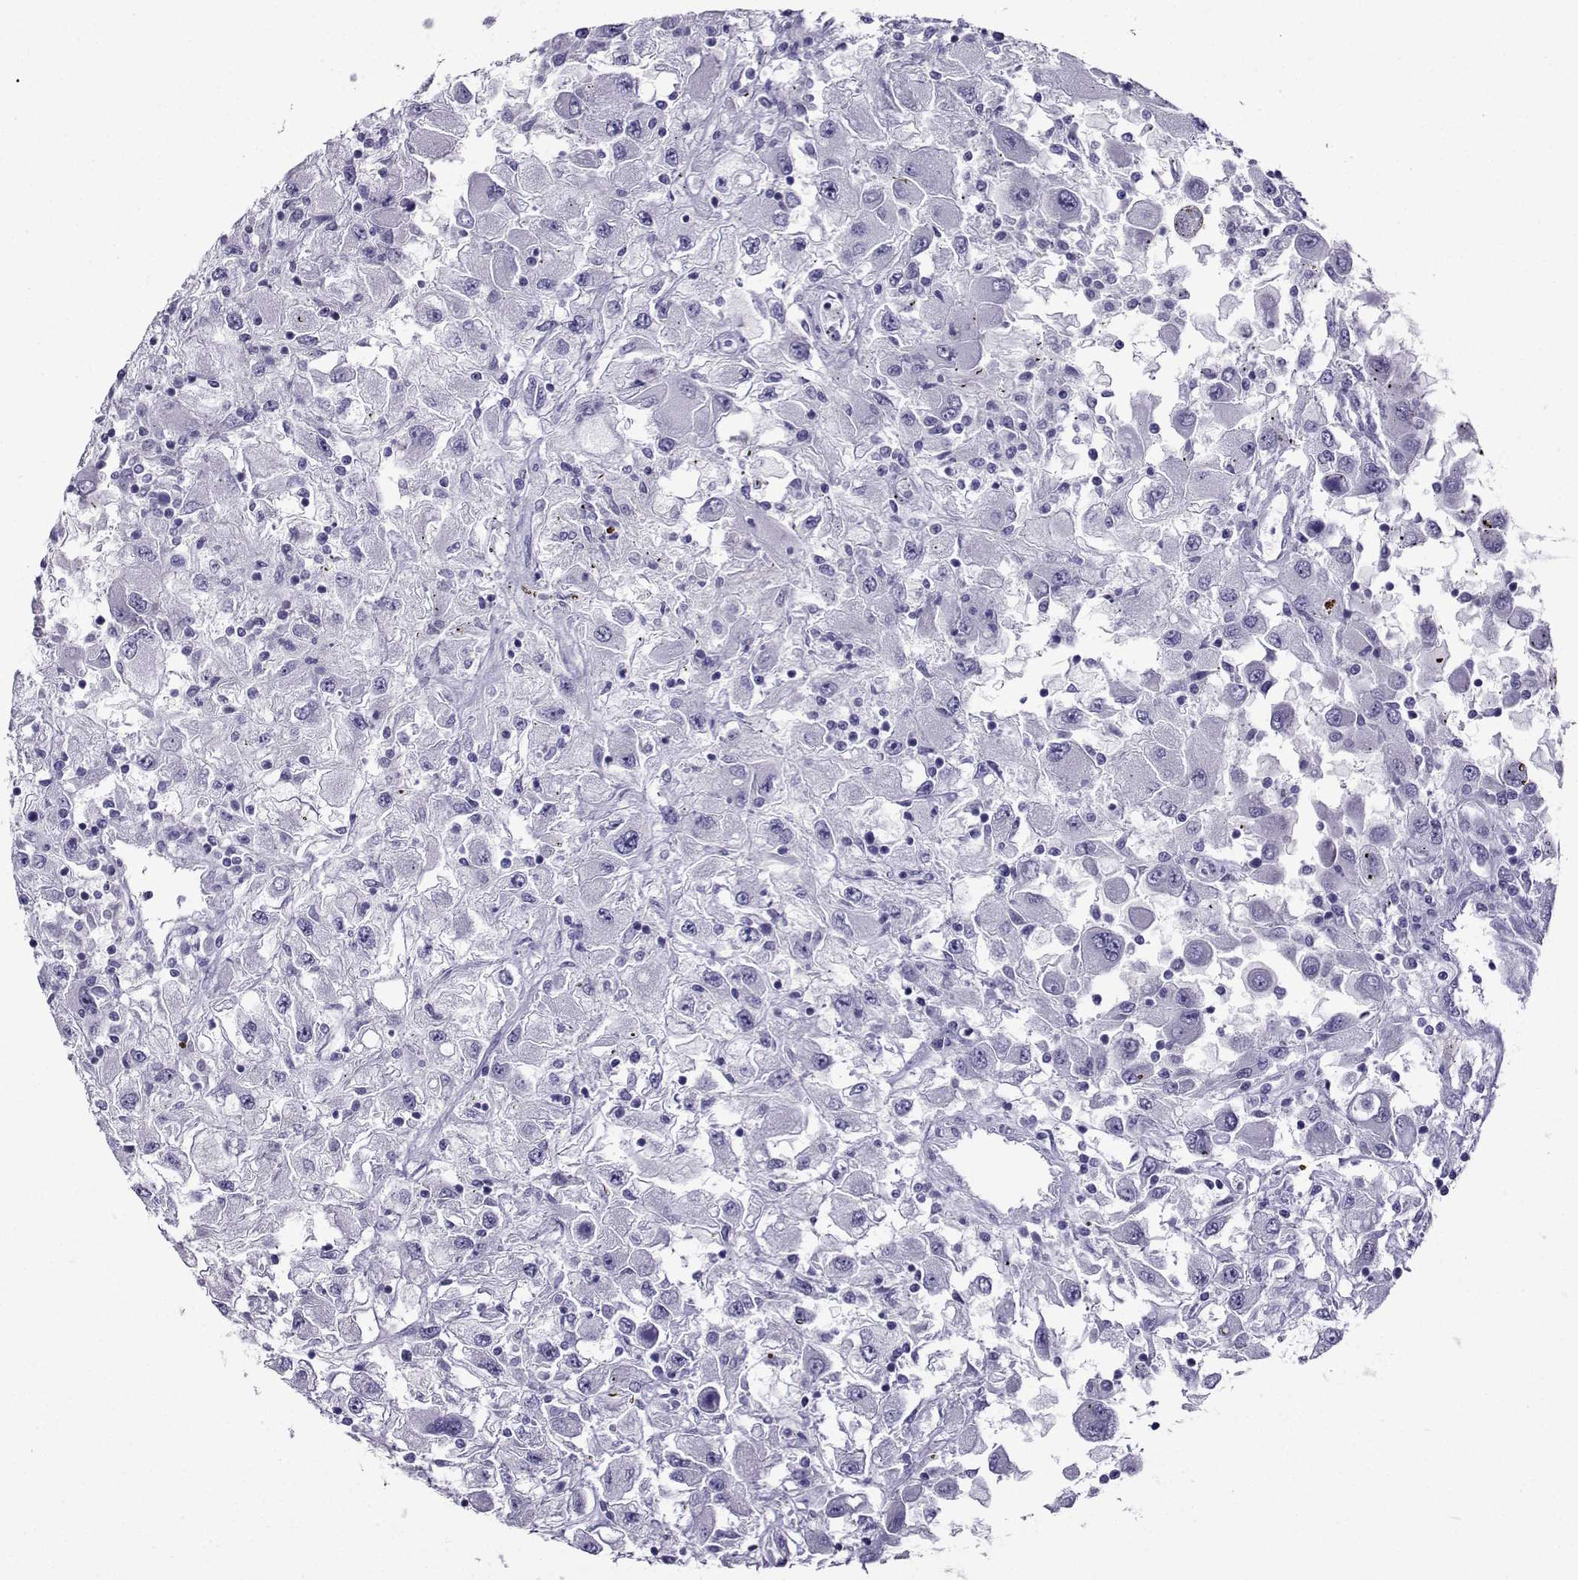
{"staining": {"intensity": "negative", "quantity": "none", "location": "none"}, "tissue": "renal cancer", "cell_type": "Tumor cells", "image_type": "cancer", "snomed": [{"axis": "morphology", "description": "Adenocarcinoma, NOS"}, {"axis": "topography", "description": "Kidney"}], "caption": "DAB immunohistochemical staining of human adenocarcinoma (renal) exhibits no significant positivity in tumor cells. Brightfield microscopy of immunohistochemistry stained with DAB (3,3'-diaminobenzidine) (brown) and hematoxylin (blue), captured at high magnification.", "gene": "CRYBB1", "patient": {"sex": "female", "age": 67}}